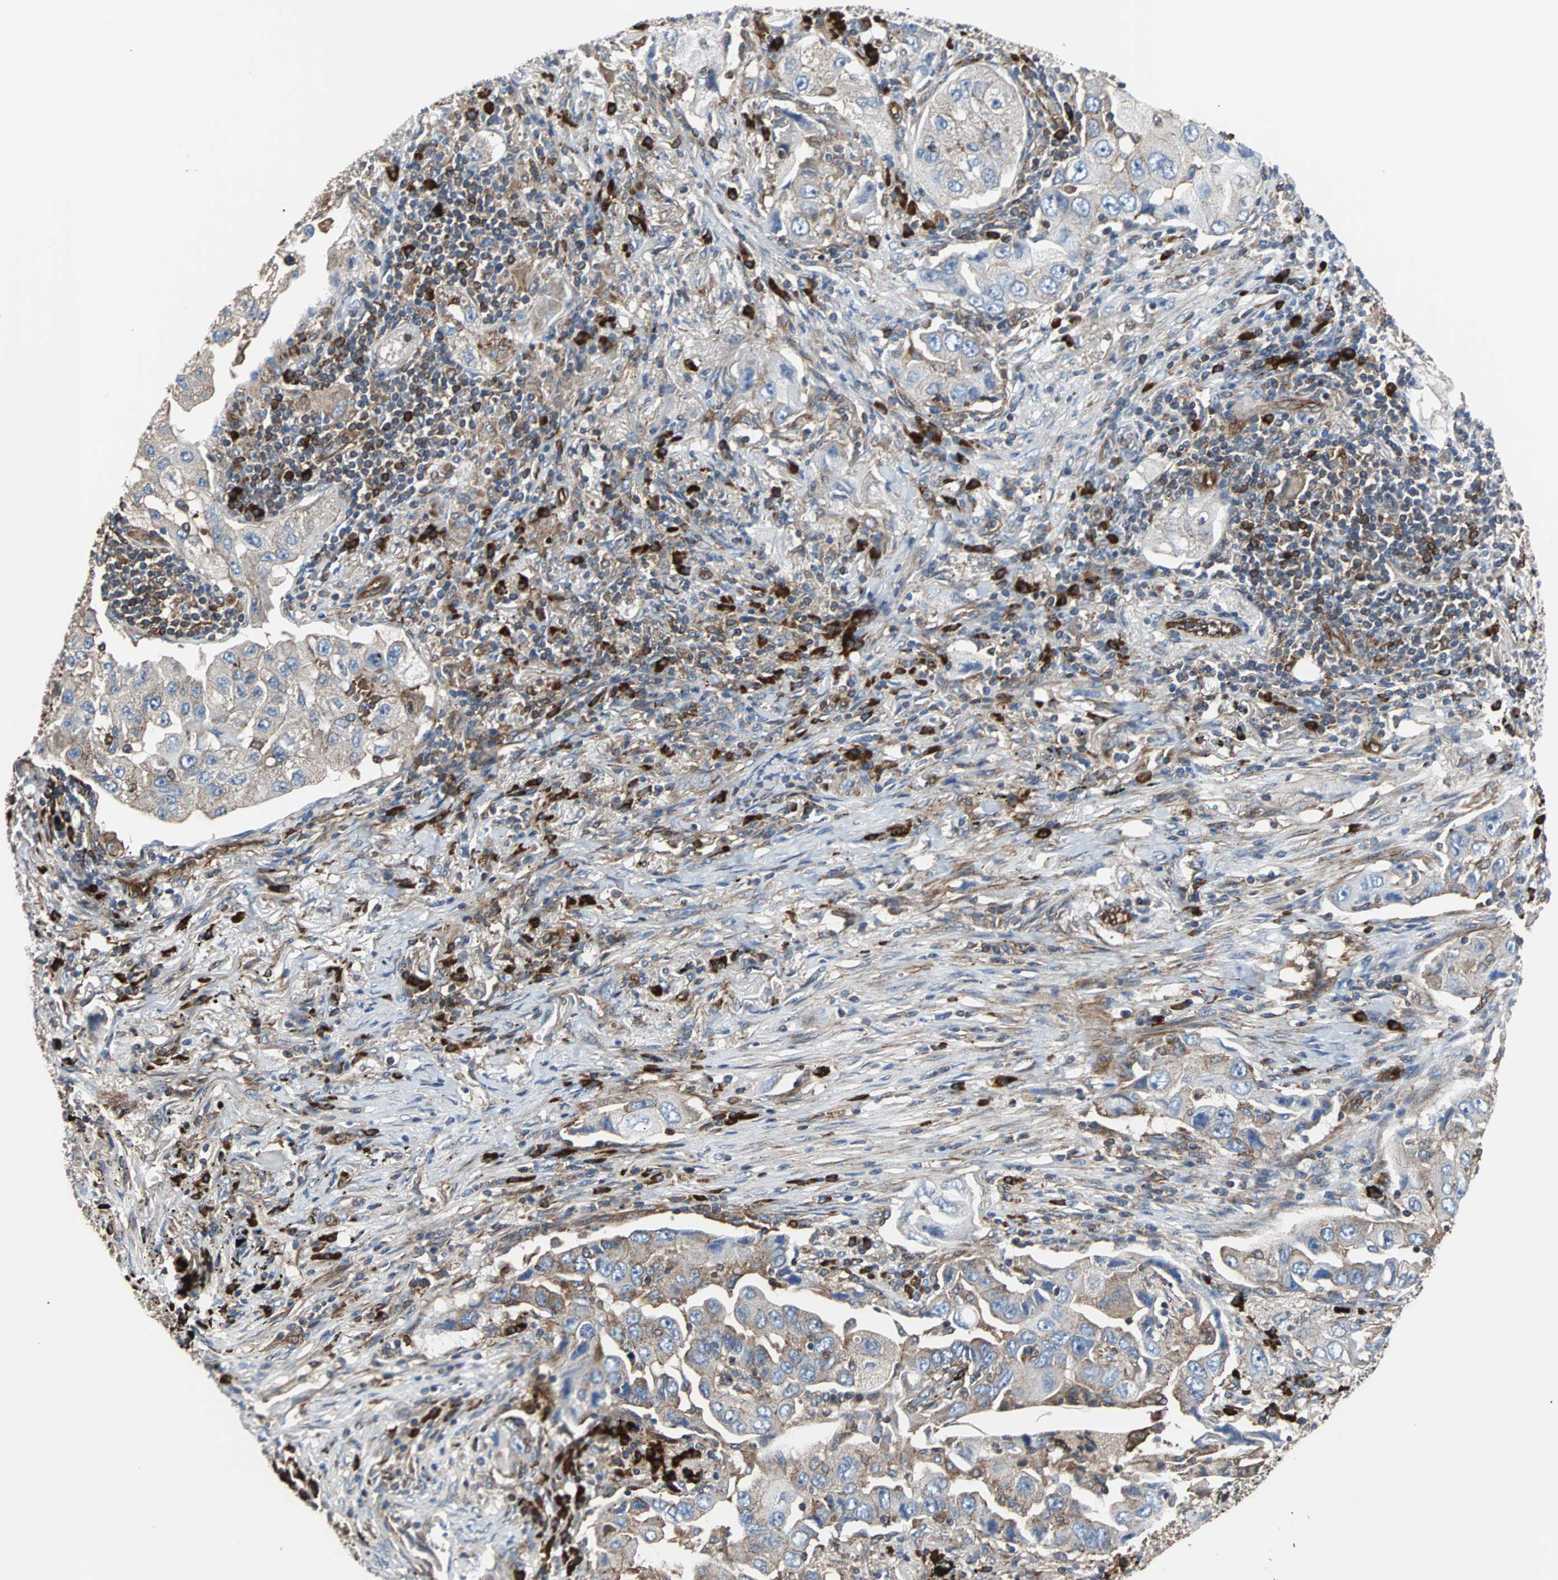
{"staining": {"intensity": "weak", "quantity": ">75%", "location": "cytoplasmic/membranous"}, "tissue": "lung cancer", "cell_type": "Tumor cells", "image_type": "cancer", "snomed": [{"axis": "morphology", "description": "Adenocarcinoma, NOS"}, {"axis": "topography", "description": "Lung"}], "caption": "Immunohistochemistry (IHC) (DAB (3,3'-diaminobenzidine)) staining of human adenocarcinoma (lung) displays weak cytoplasmic/membranous protein expression in about >75% of tumor cells.", "gene": "PLCG2", "patient": {"sex": "female", "age": 65}}